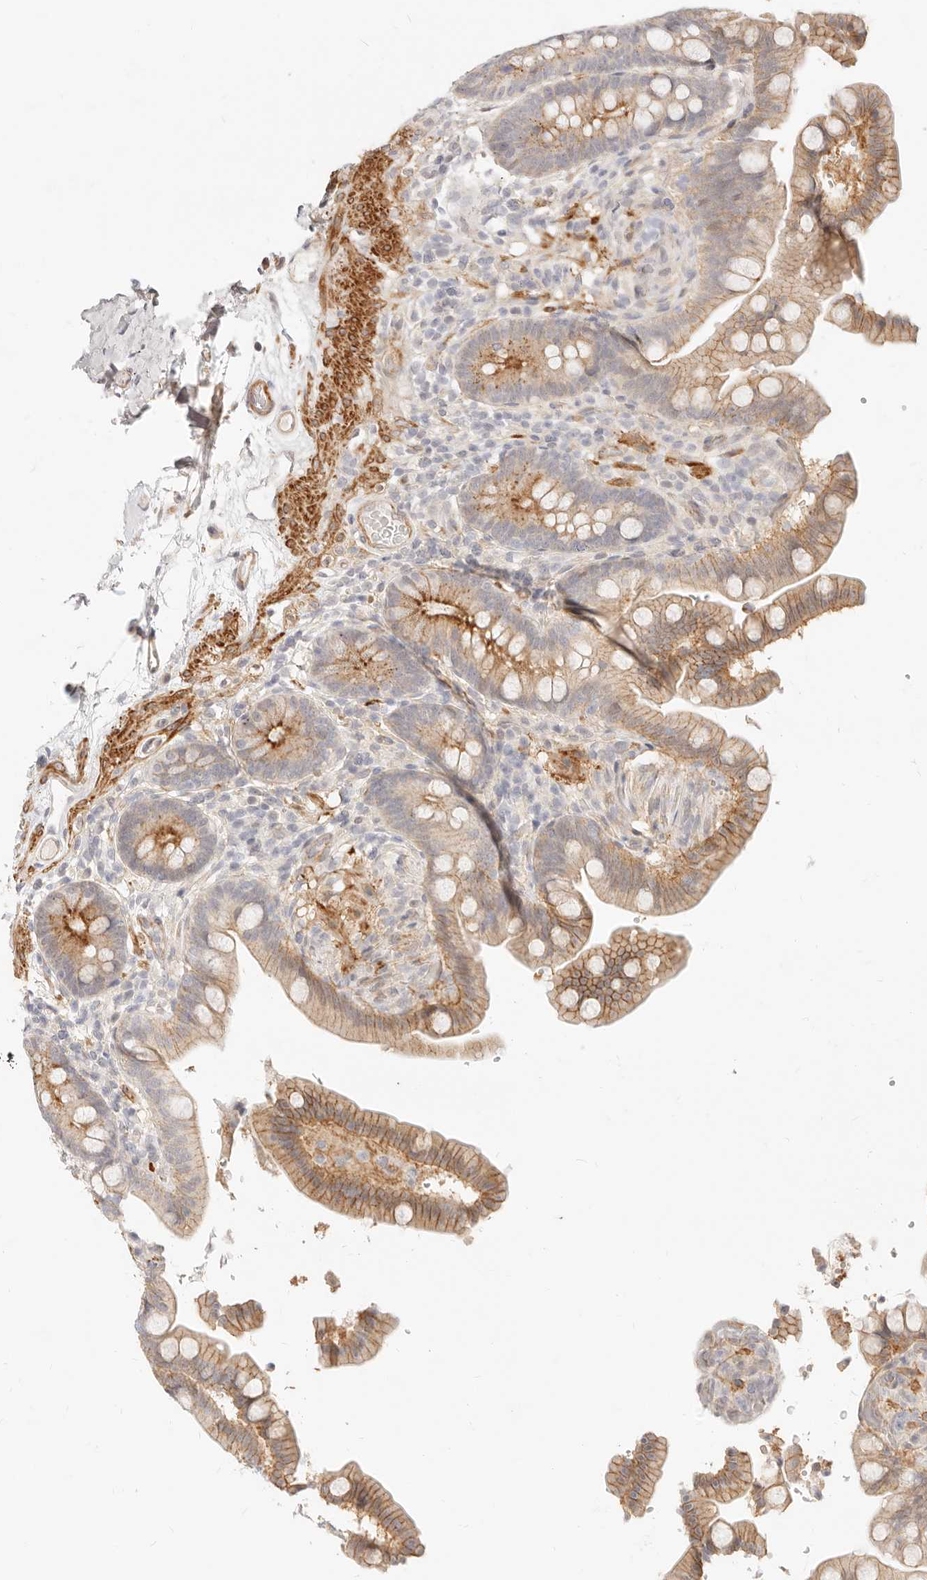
{"staining": {"intensity": "moderate", "quantity": ">75%", "location": "cytoplasmic/membranous"}, "tissue": "colon", "cell_type": "Endothelial cells", "image_type": "normal", "snomed": [{"axis": "morphology", "description": "Normal tissue, NOS"}, {"axis": "topography", "description": "Smooth muscle"}, {"axis": "topography", "description": "Colon"}], "caption": "Approximately >75% of endothelial cells in unremarkable colon show moderate cytoplasmic/membranous protein positivity as visualized by brown immunohistochemical staining.", "gene": "UBXN10", "patient": {"sex": "male", "age": 73}}